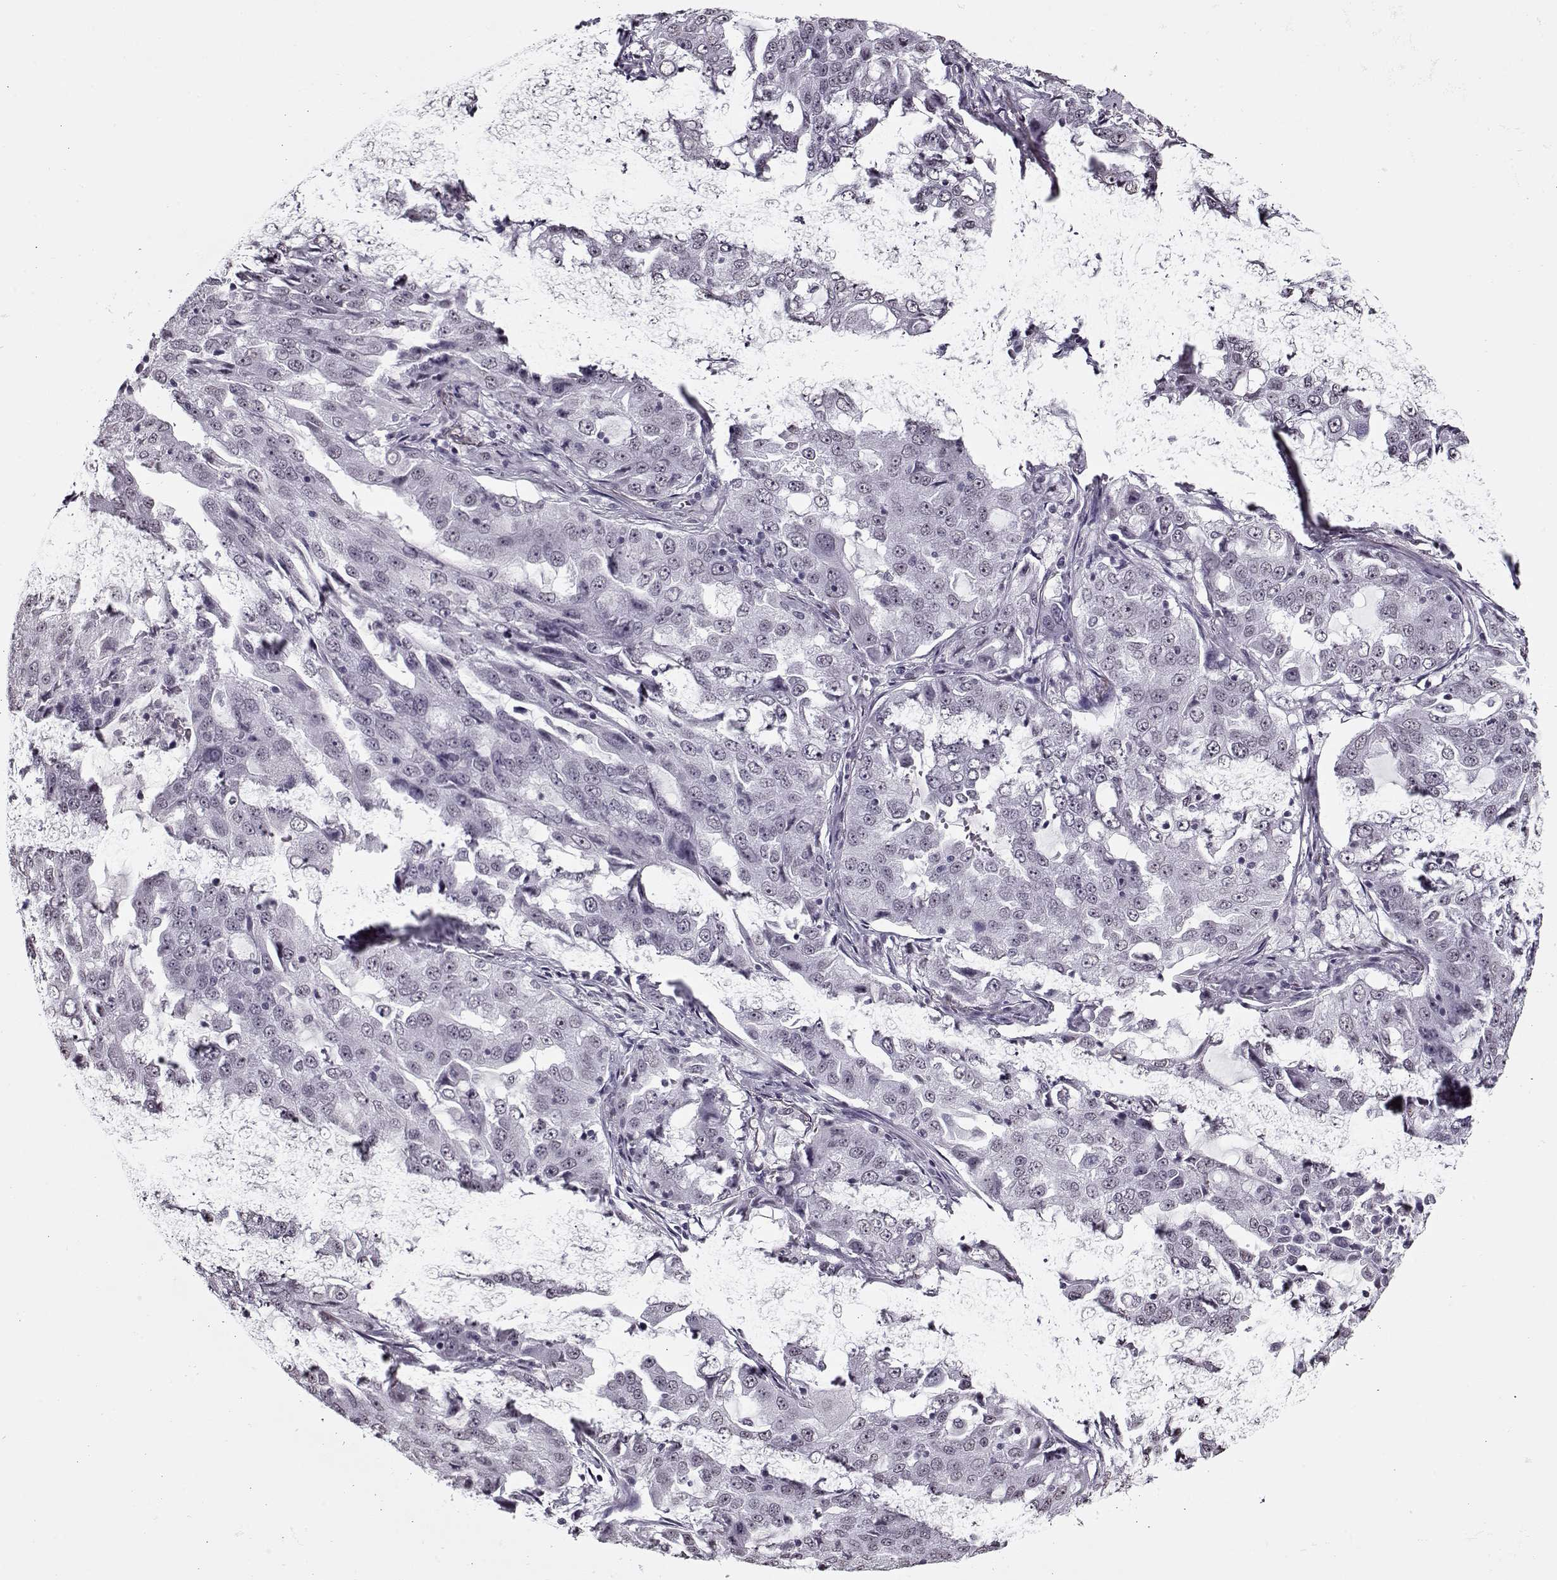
{"staining": {"intensity": "negative", "quantity": "none", "location": "none"}, "tissue": "lung cancer", "cell_type": "Tumor cells", "image_type": "cancer", "snomed": [{"axis": "morphology", "description": "Adenocarcinoma, NOS"}, {"axis": "topography", "description": "Lung"}], "caption": "DAB (3,3'-diaminobenzidine) immunohistochemical staining of adenocarcinoma (lung) demonstrates no significant positivity in tumor cells.", "gene": "PRMT8", "patient": {"sex": "female", "age": 61}}